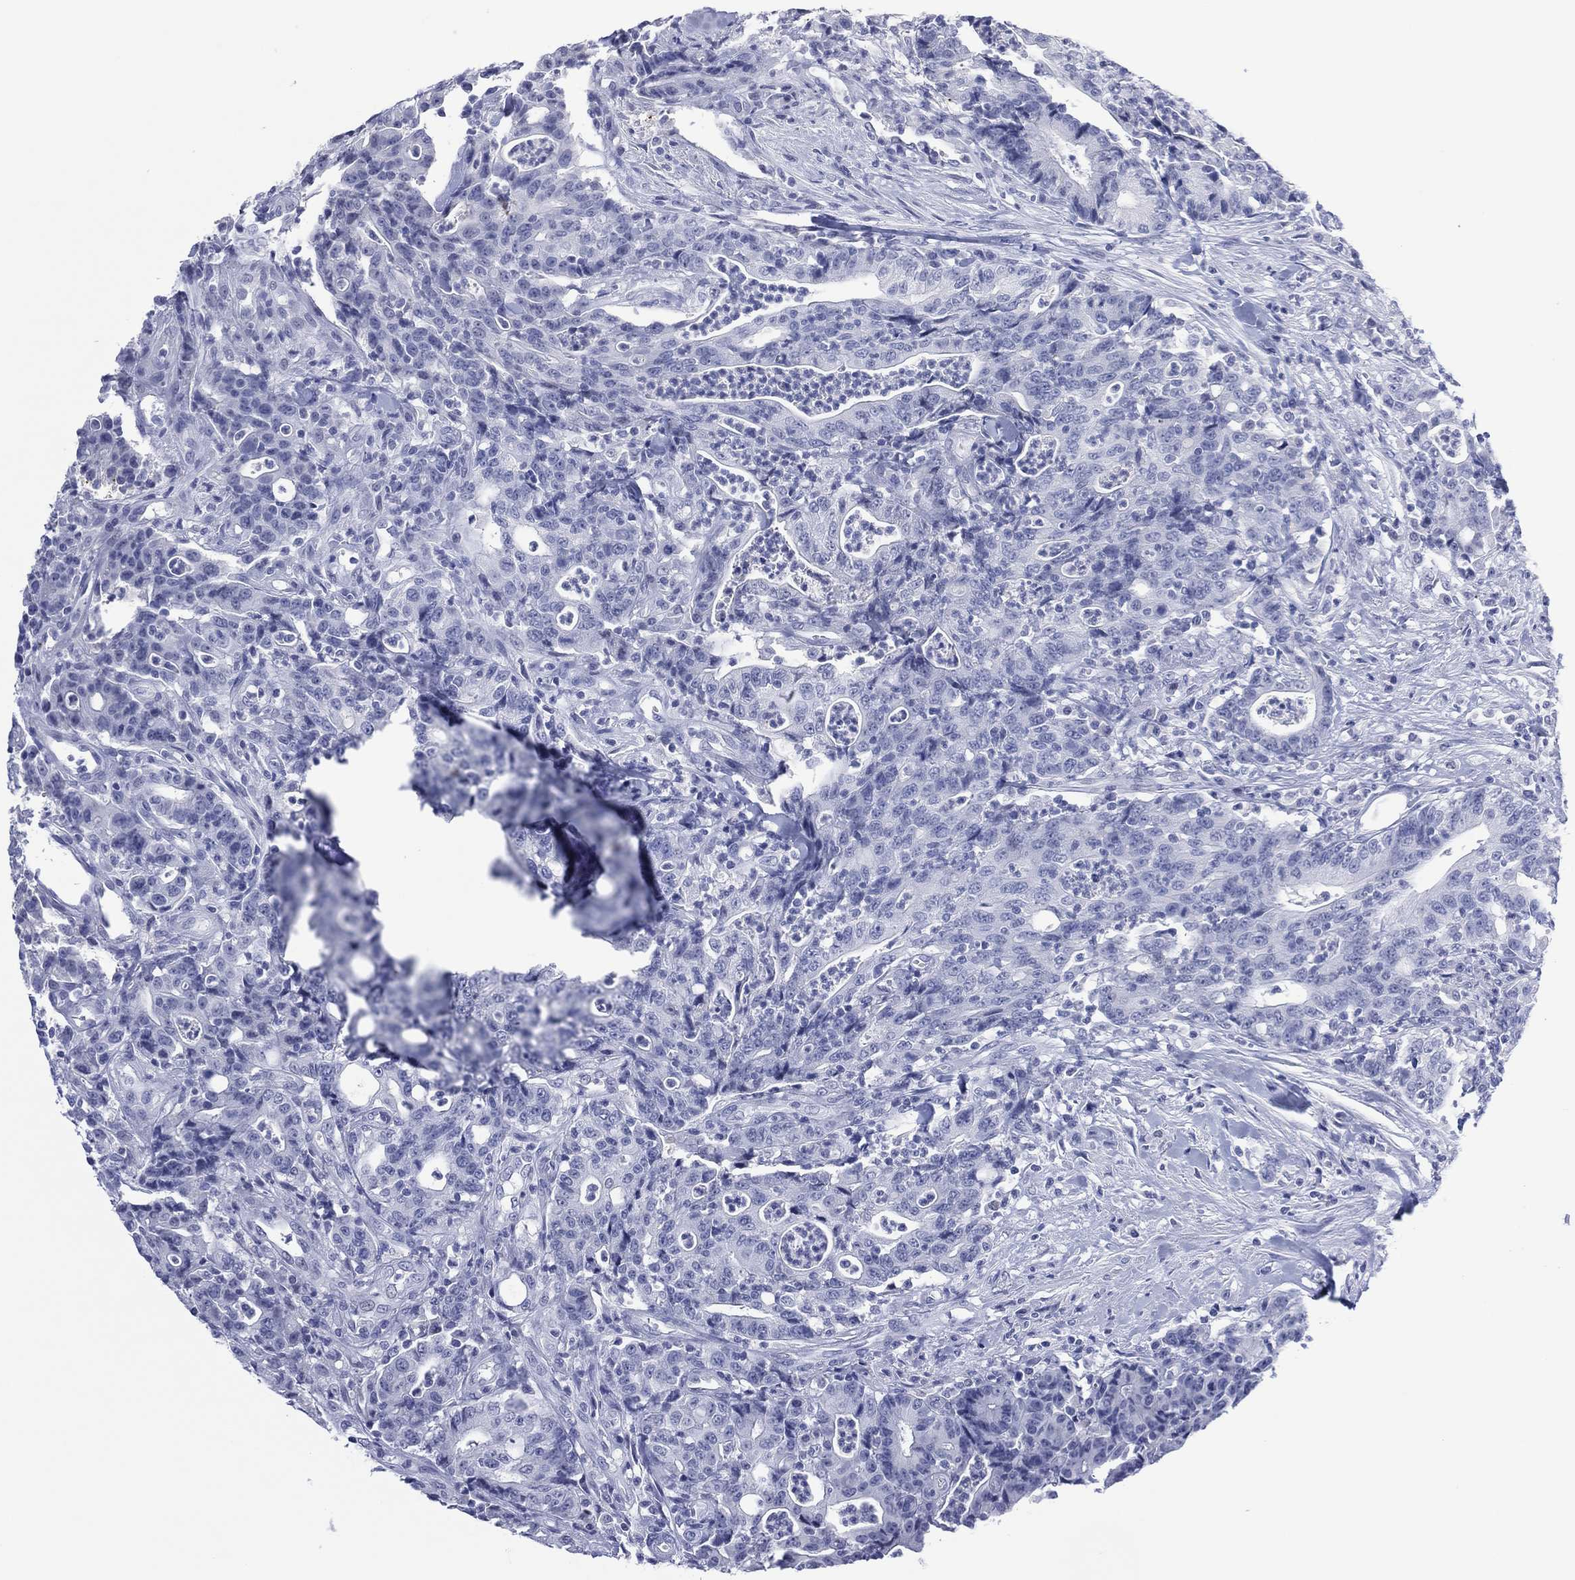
{"staining": {"intensity": "negative", "quantity": "none", "location": "none"}, "tissue": "colorectal cancer", "cell_type": "Tumor cells", "image_type": "cancer", "snomed": [{"axis": "morphology", "description": "Adenocarcinoma, NOS"}, {"axis": "topography", "description": "Colon"}], "caption": "A histopathology image of human colorectal cancer is negative for staining in tumor cells.", "gene": "UTF1", "patient": {"sex": "male", "age": 70}}